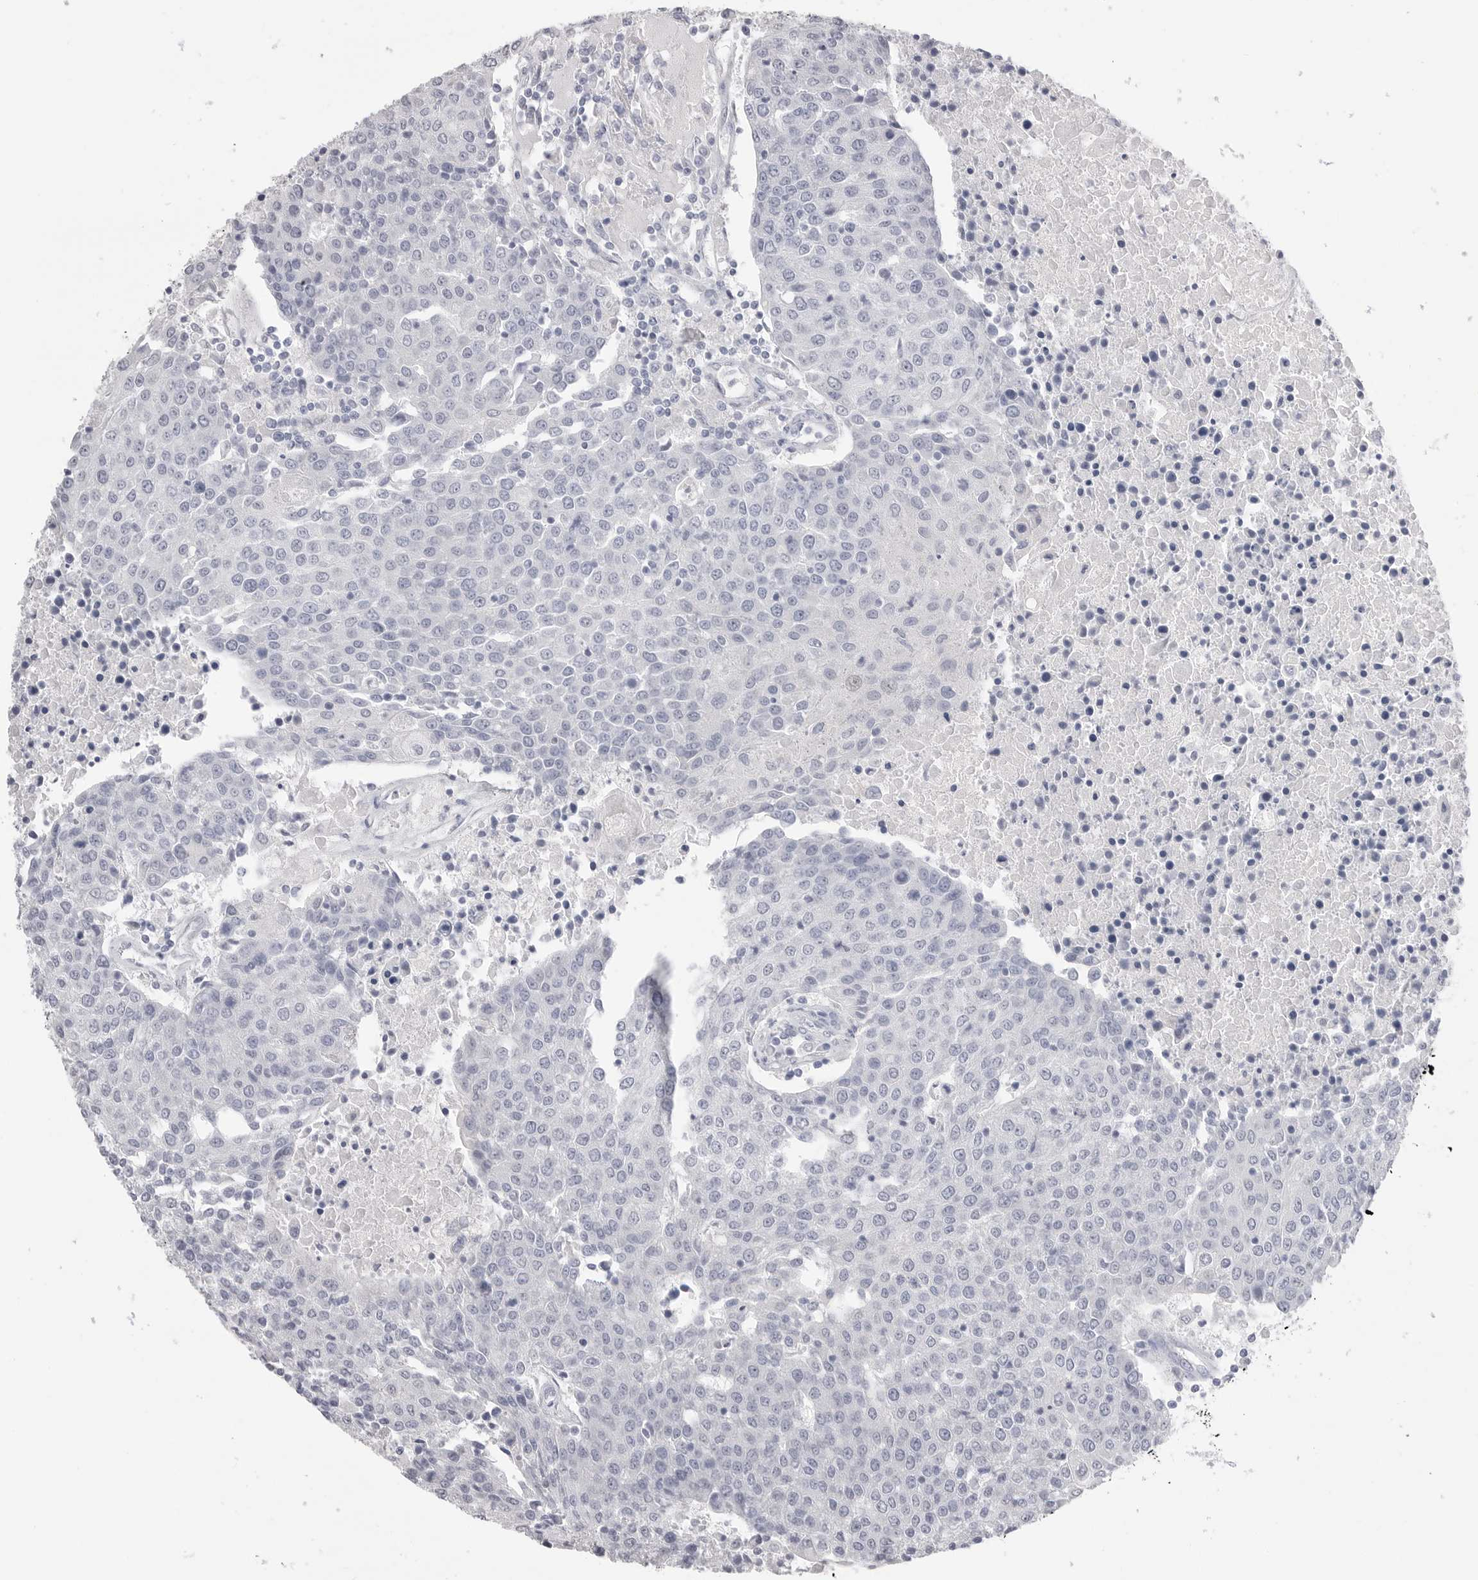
{"staining": {"intensity": "negative", "quantity": "none", "location": "none"}, "tissue": "urothelial cancer", "cell_type": "Tumor cells", "image_type": "cancer", "snomed": [{"axis": "morphology", "description": "Urothelial carcinoma, High grade"}, {"axis": "topography", "description": "Urinary bladder"}], "caption": "The immunohistochemistry micrograph has no significant expression in tumor cells of urothelial cancer tissue.", "gene": "CPB1", "patient": {"sex": "female", "age": 85}}